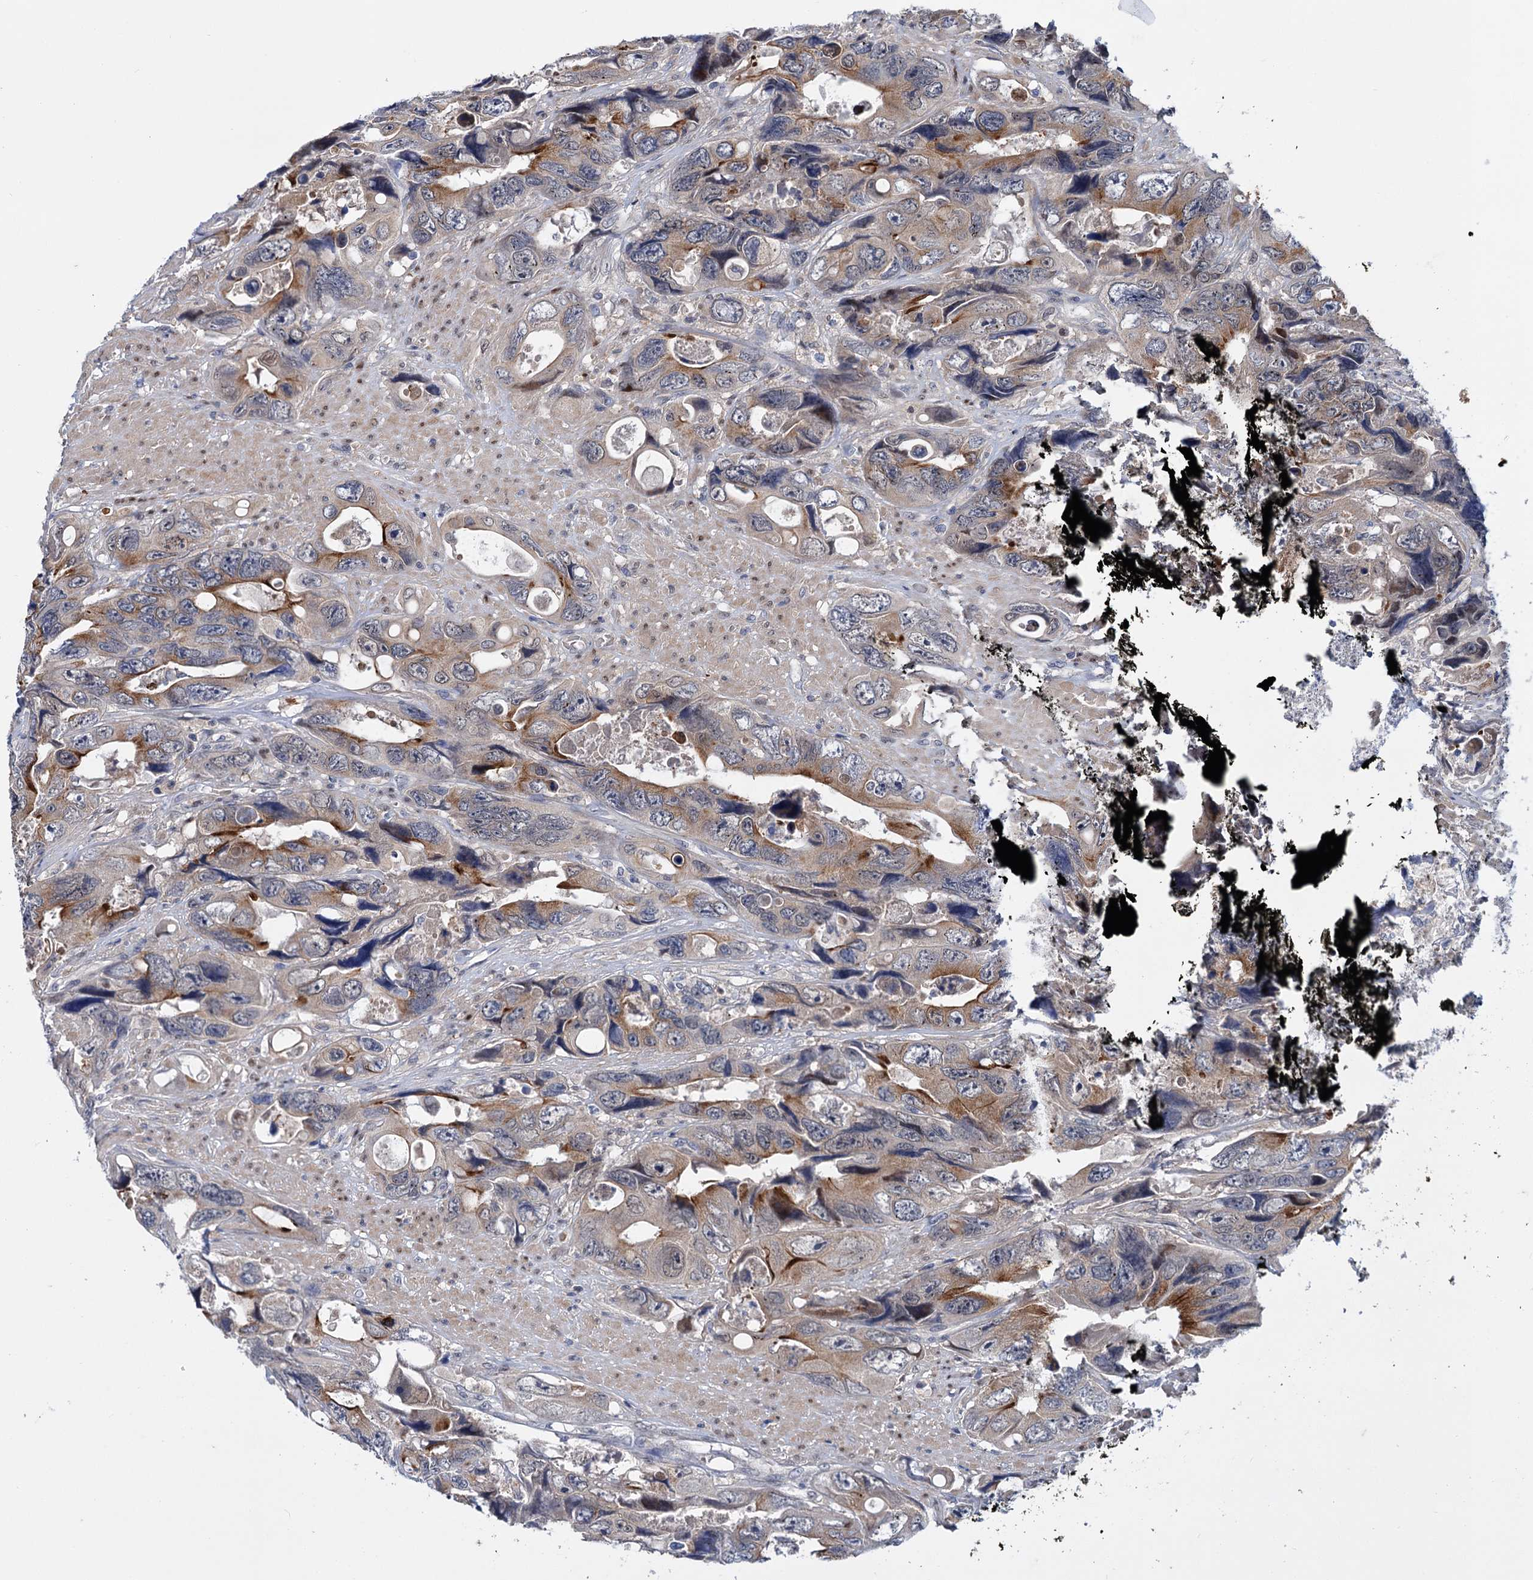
{"staining": {"intensity": "moderate", "quantity": "25%-75%", "location": "cytoplasmic/membranous"}, "tissue": "colorectal cancer", "cell_type": "Tumor cells", "image_type": "cancer", "snomed": [{"axis": "morphology", "description": "Adenocarcinoma, NOS"}, {"axis": "topography", "description": "Rectum"}], "caption": "A micrograph showing moderate cytoplasmic/membranous staining in approximately 25%-75% of tumor cells in colorectal adenocarcinoma, as visualized by brown immunohistochemical staining.", "gene": "MID1IP1", "patient": {"sex": "male", "age": 57}}